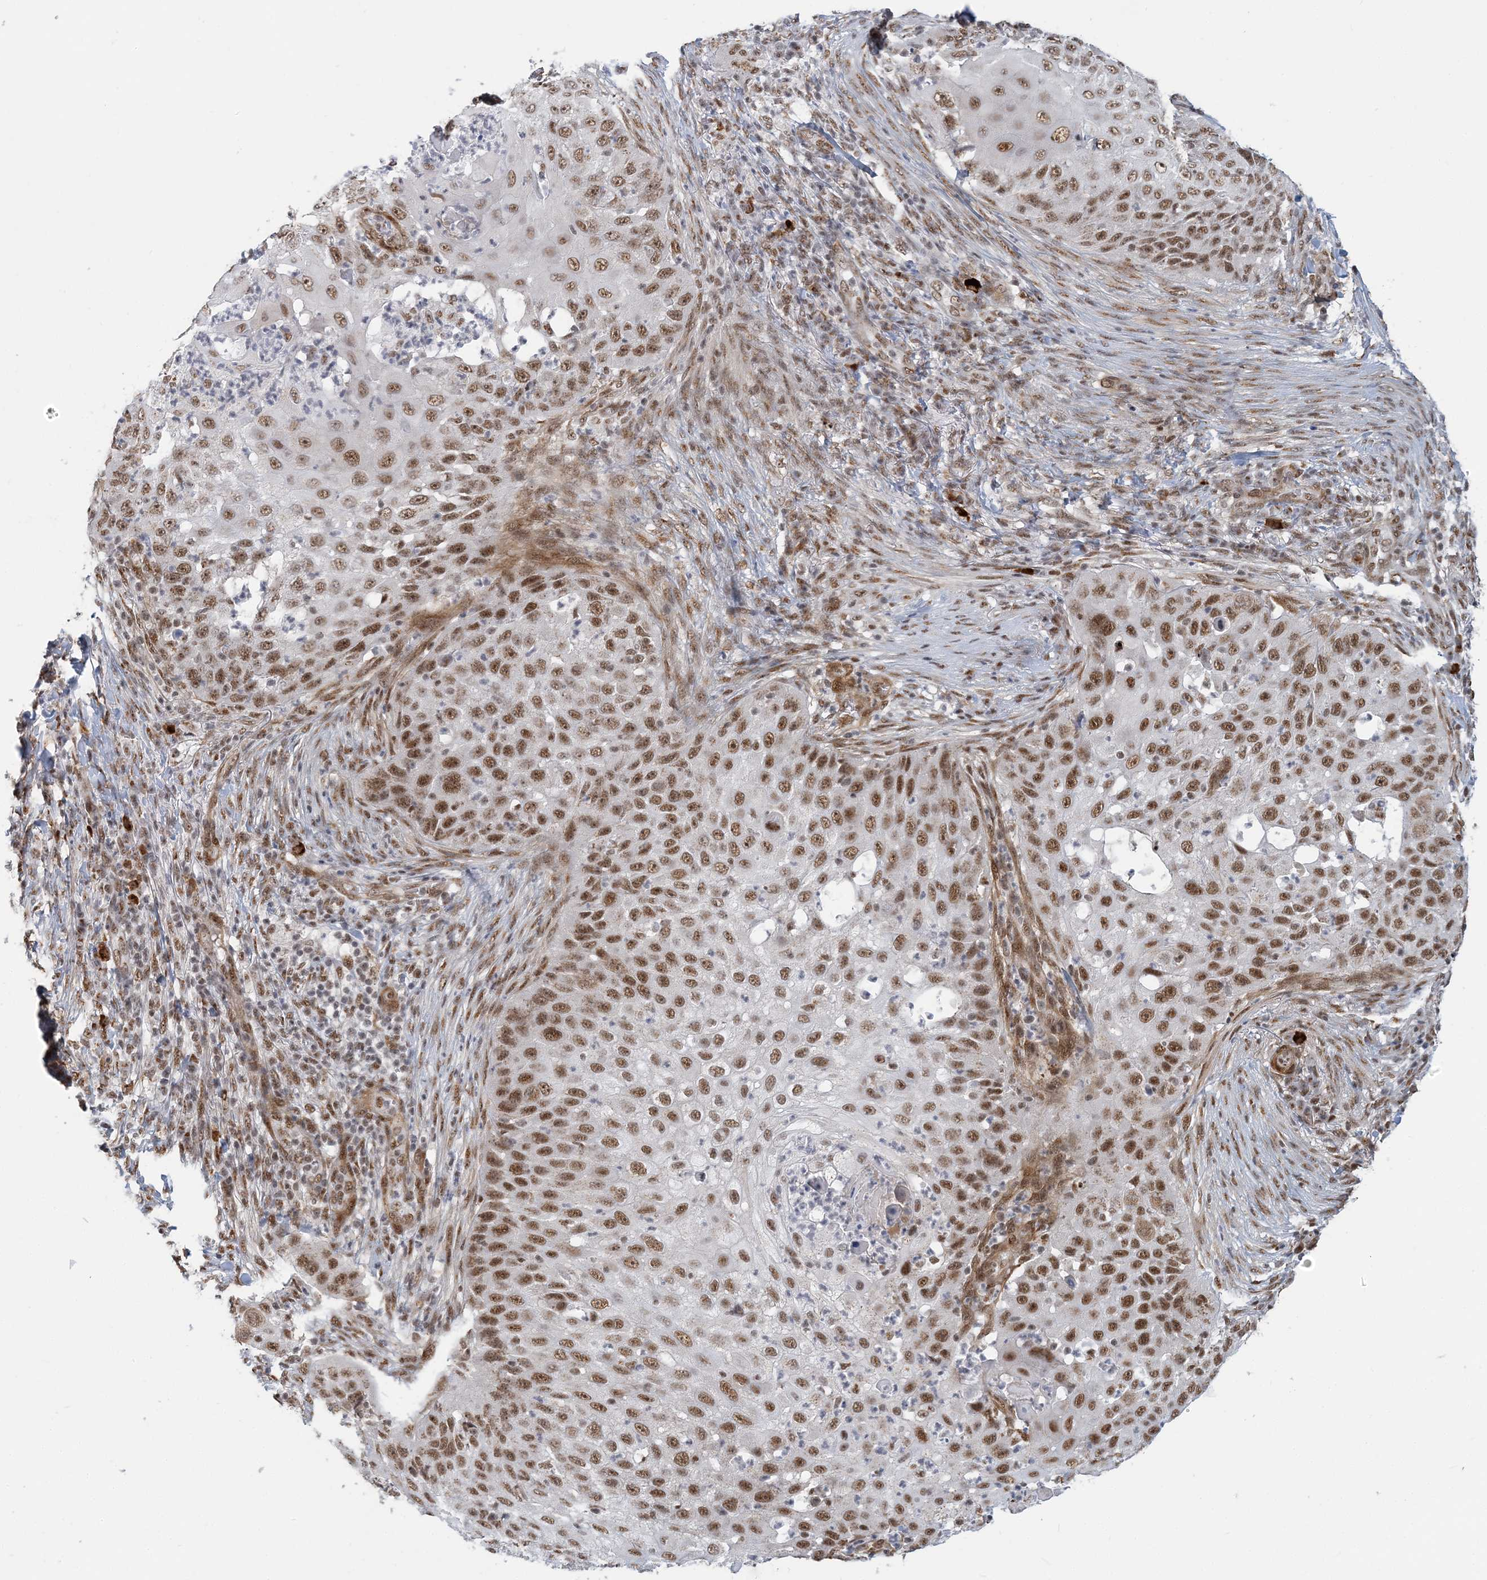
{"staining": {"intensity": "moderate", "quantity": ">75%", "location": "nuclear"}, "tissue": "skin cancer", "cell_type": "Tumor cells", "image_type": "cancer", "snomed": [{"axis": "morphology", "description": "Squamous cell carcinoma, NOS"}, {"axis": "topography", "description": "Skin"}], "caption": "This micrograph shows skin squamous cell carcinoma stained with immunohistochemistry to label a protein in brown. The nuclear of tumor cells show moderate positivity for the protein. Nuclei are counter-stained blue.", "gene": "PLRG1", "patient": {"sex": "female", "age": 44}}